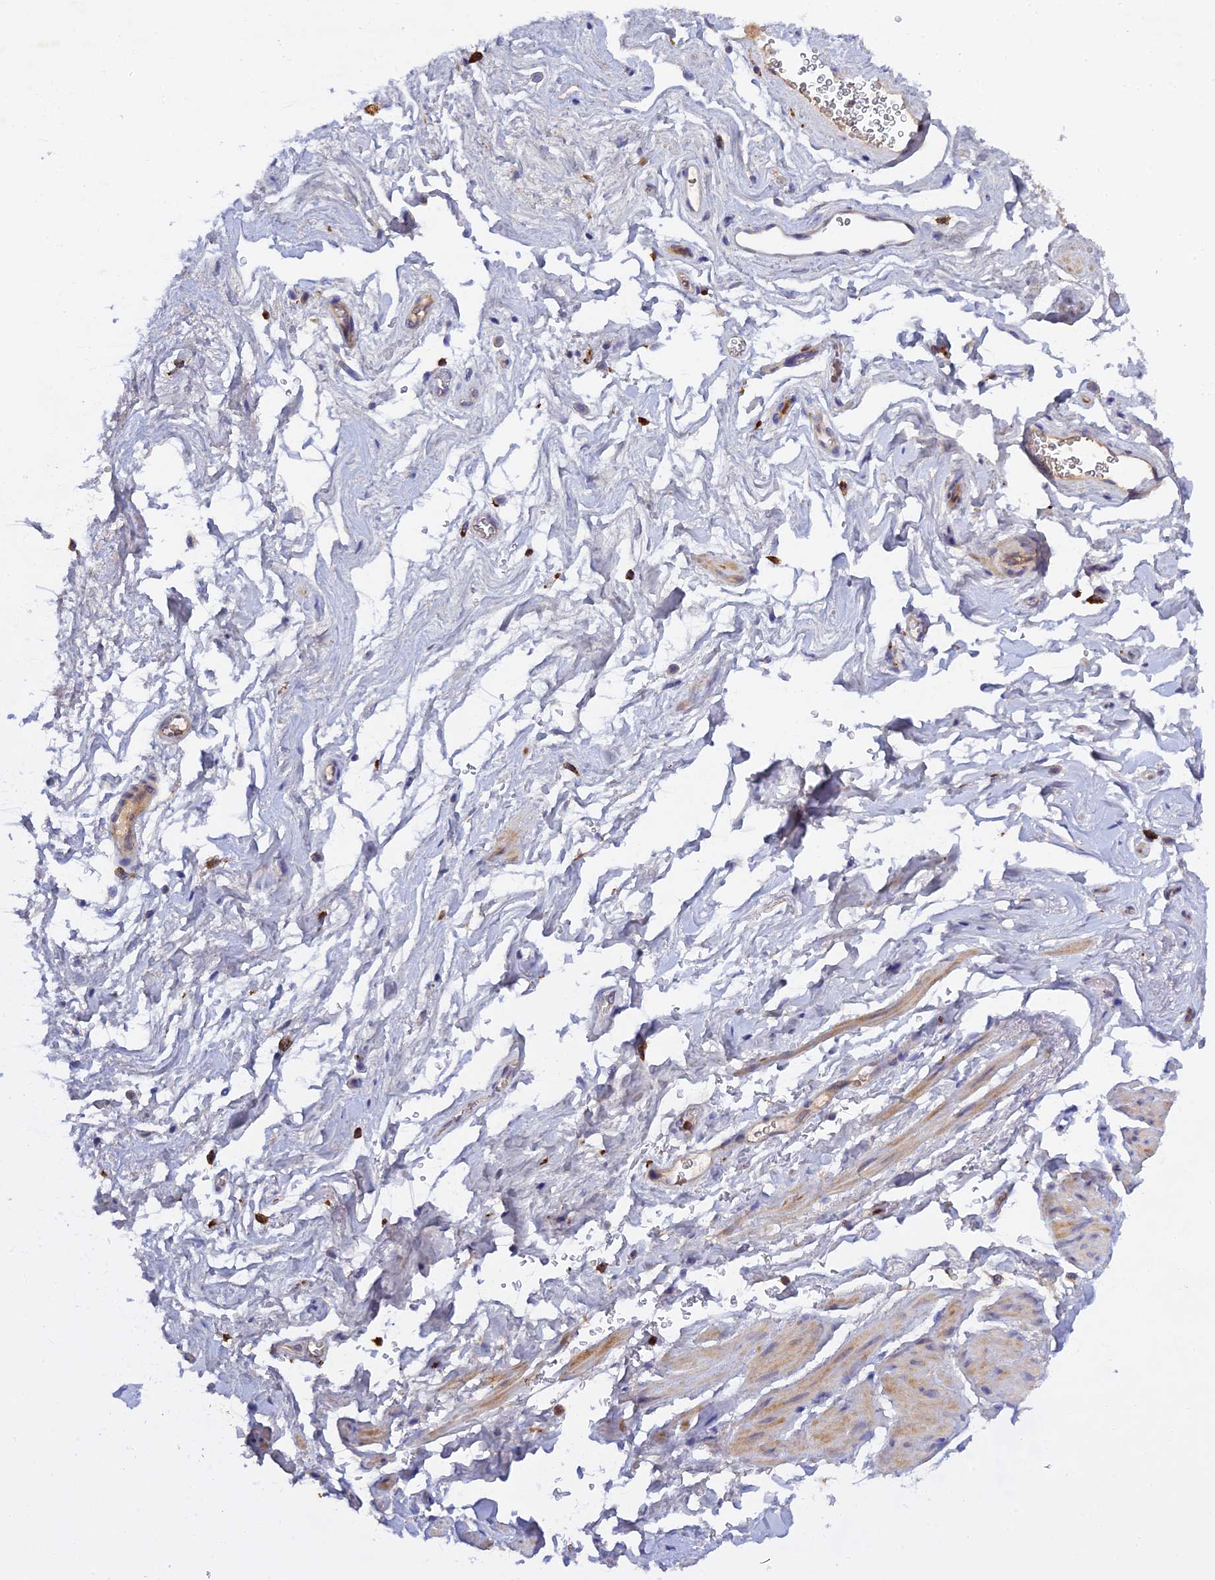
{"staining": {"intensity": "moderate", "quantity": "<25%", "location": "cytoplasmic/membranous"}, "tissue": "smooth muscle", "cell_type": "Smooth muscle cells", "image_type": "normal", "snomed": [{"axis": "morphology", "description": "Normal tissue, NOS"}, {"axis": "topography", "description": "Smooth muscle"}, {"axis": "topography", "description": "Peripheral nerve tissue"}], "caption": "Immunohistochemical staining of benign human smooth muscle displays moderate cytoplasmic/membranous protein positivity in approximately <25% of smooth muscle cells.", "gene": "RPGRIP1L", "patient": {"sex": "male", "age": 69}}